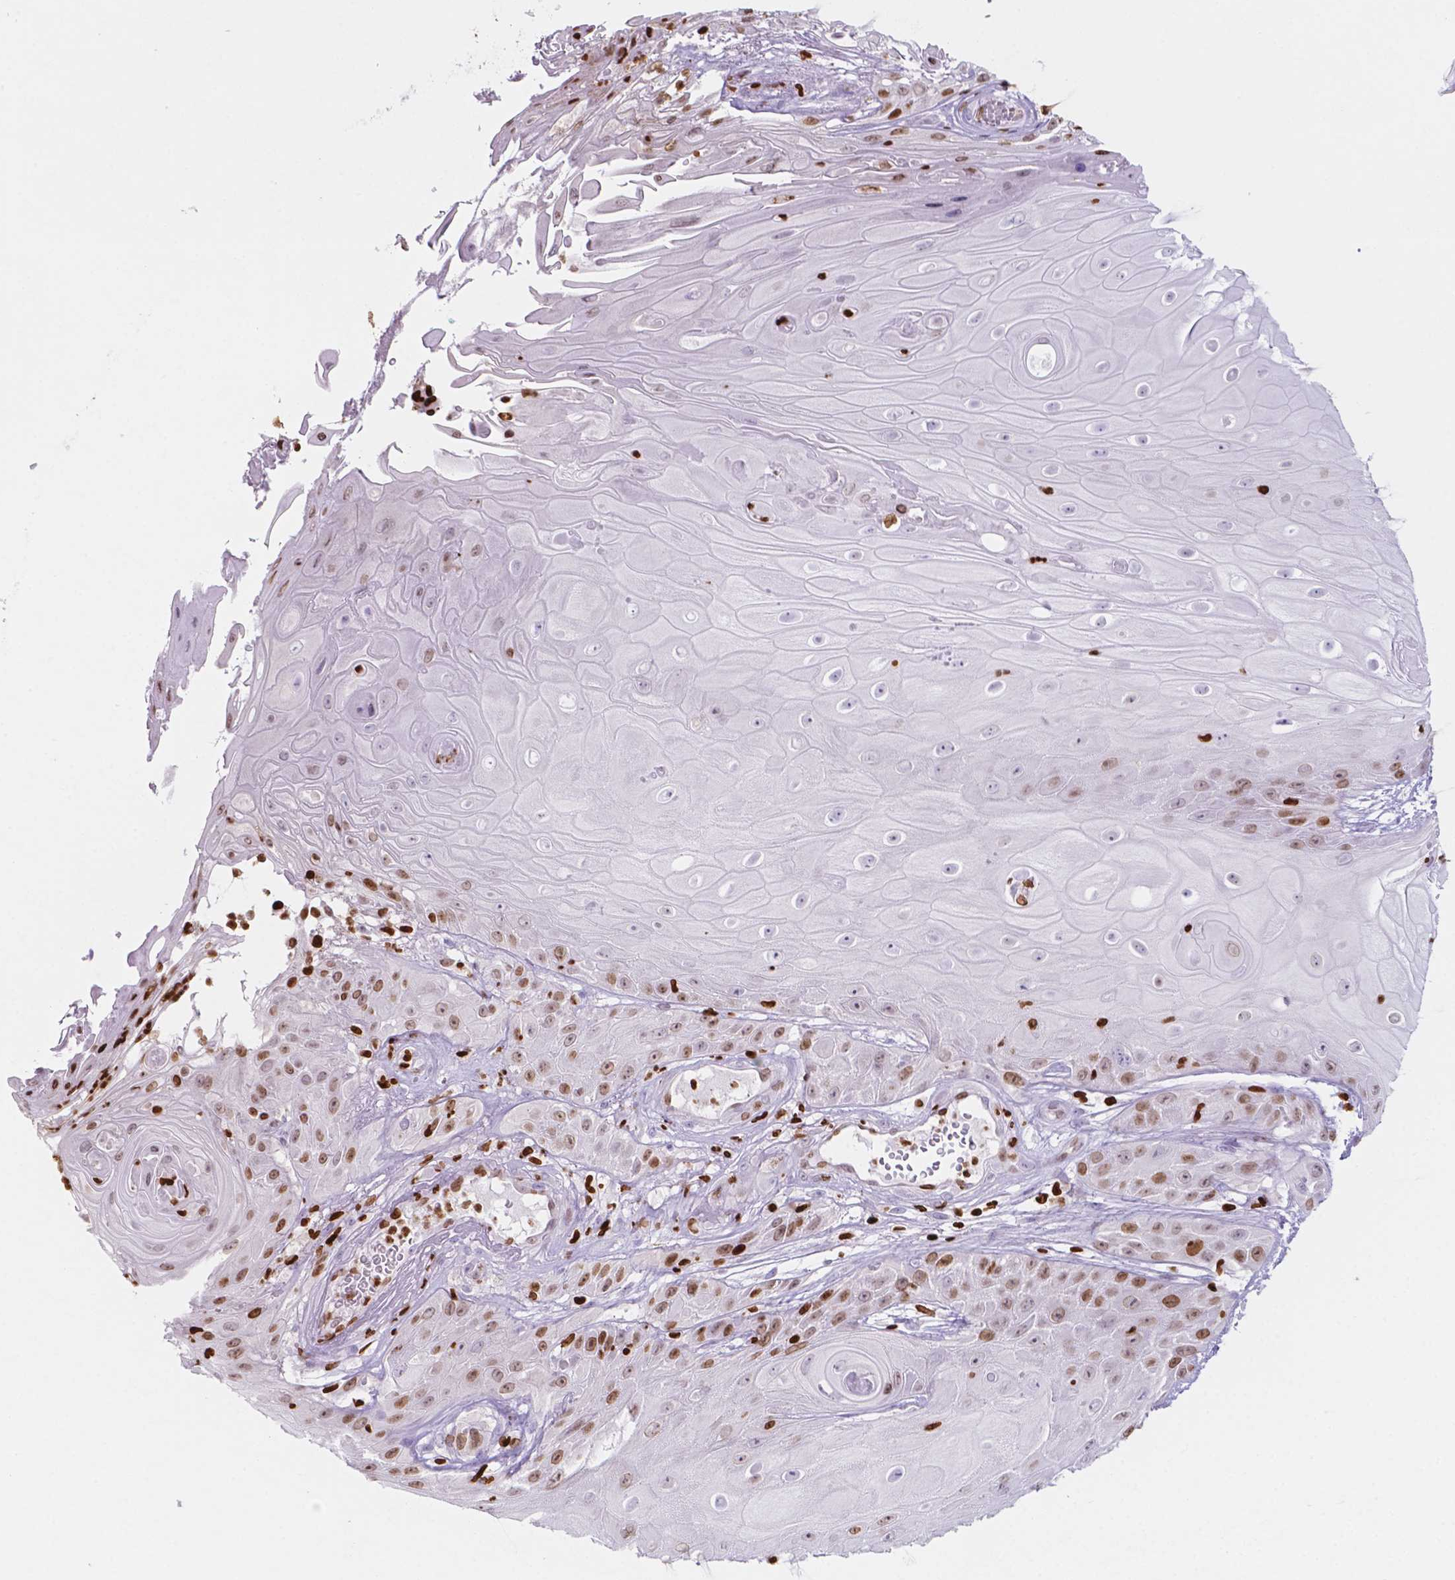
{"staining": {"intensity": "moderate", "quantity": "25%-75%", "location": "nuclear"}, "tissue": "skin cancer", "cell_type": "Tumor cells", "image_type": "cancer", "snomed": [{"axis": "morphology", "description": "Squamous cell carcinoma, NOS"}, {"axis": "topography", "description": "Skin"}], "caption": "There is medium levels of moderate nuclear positivity in tumor cells of skin cancer (squamous cell carcinoma), as demonstrated by immunohistochemical staining (brown color).", "gene": "CBY3", "patient": {"sex": "male", "age": 62}}